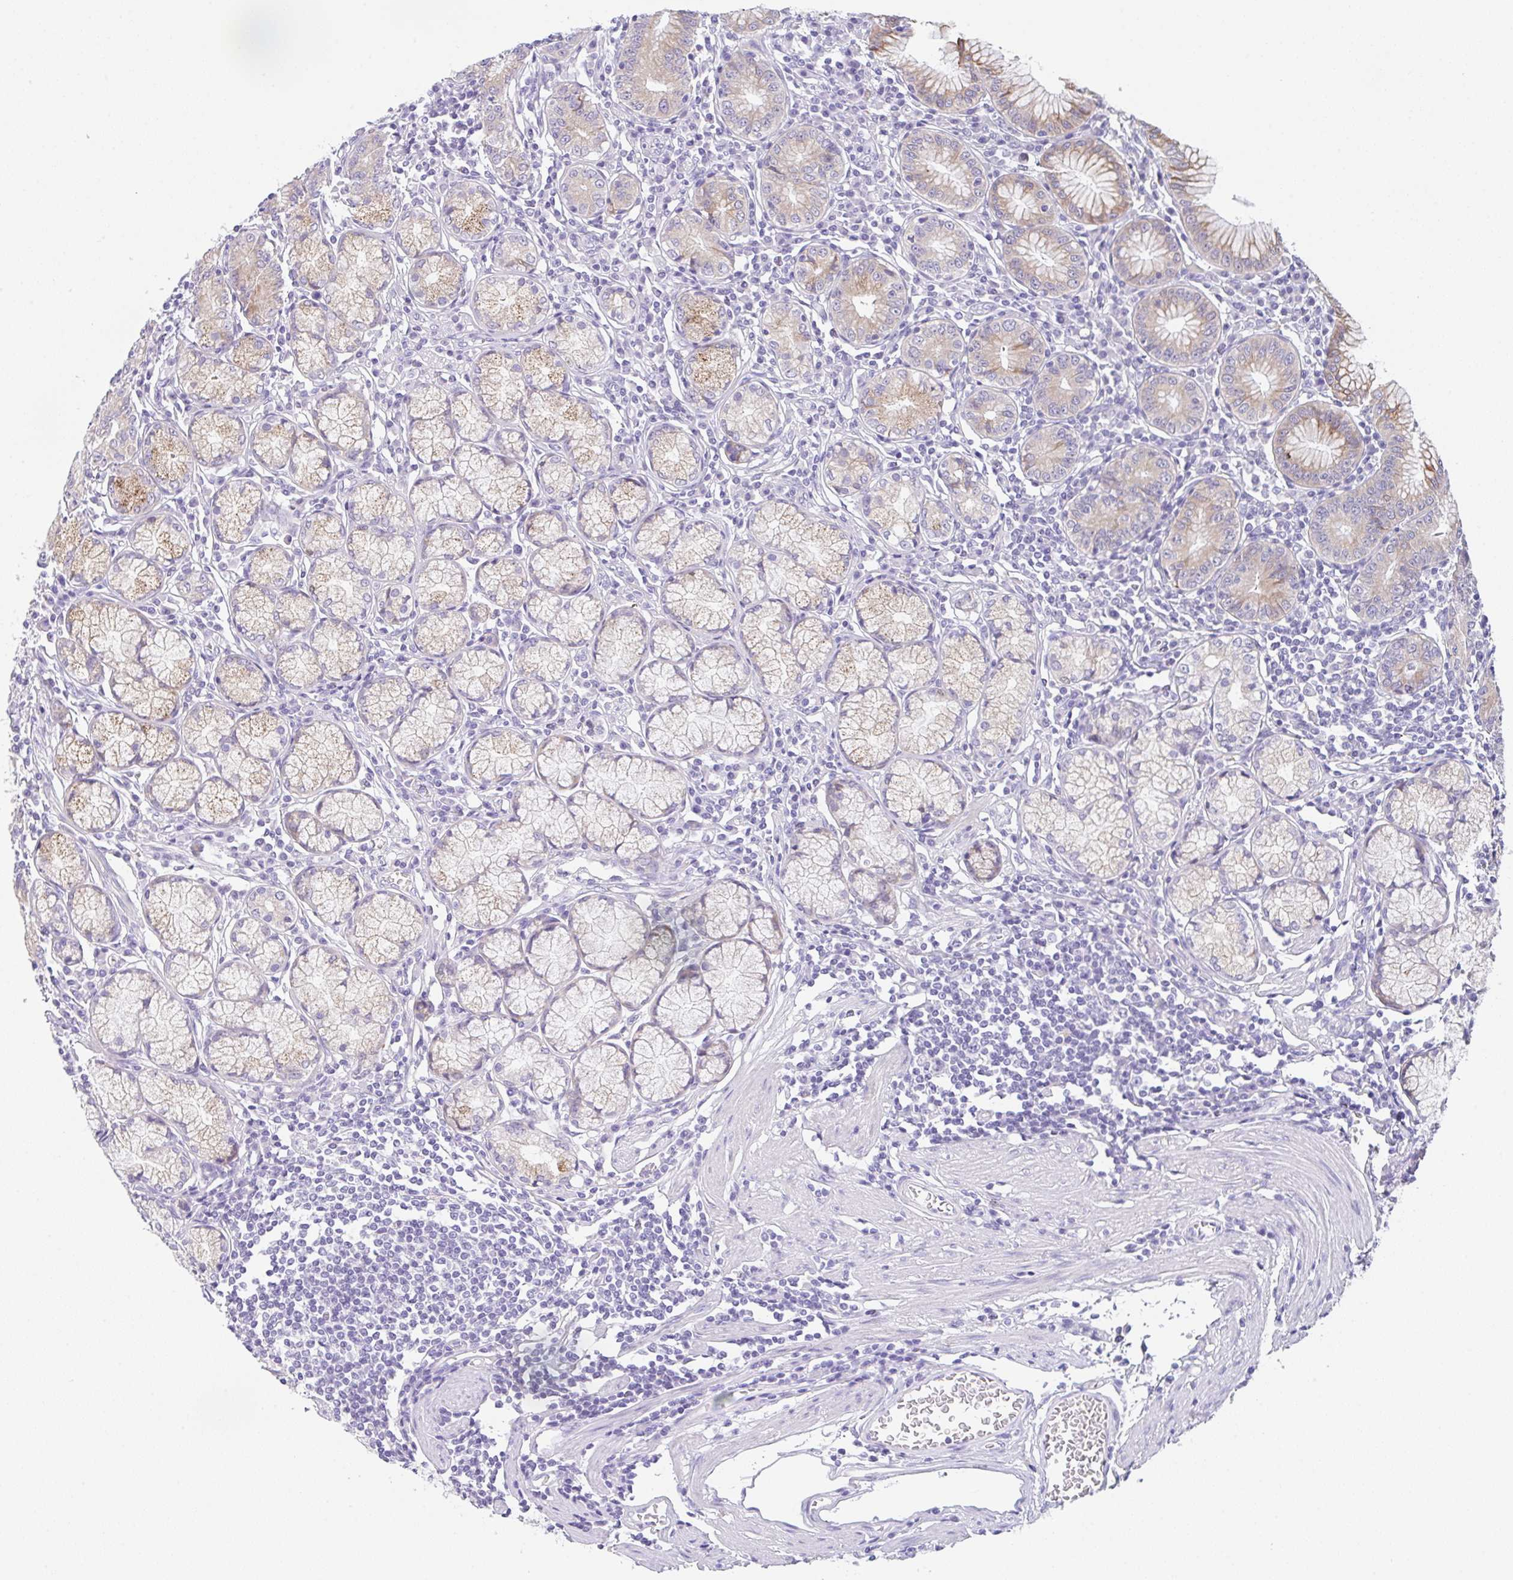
{"staining": {"intensity": "weak", "quantity": "<25%", "location": "cytoplasmic/membranous"}, "tissue": "stomach", "cell_type": "Glandular cells", "image_type": "normal", "snomed": [{"axis": "morphology", "description": "Normal tissue, NOS"}, {"axis": "topography", "description": "Stomach"}], "caption": "Stomach was stained to show a protein in brown. There is no significant expression in glandular cells. Nuclei are stained in blue.", "gene": "TRAF4", "patient": {"sex": "male", "age": 55}}